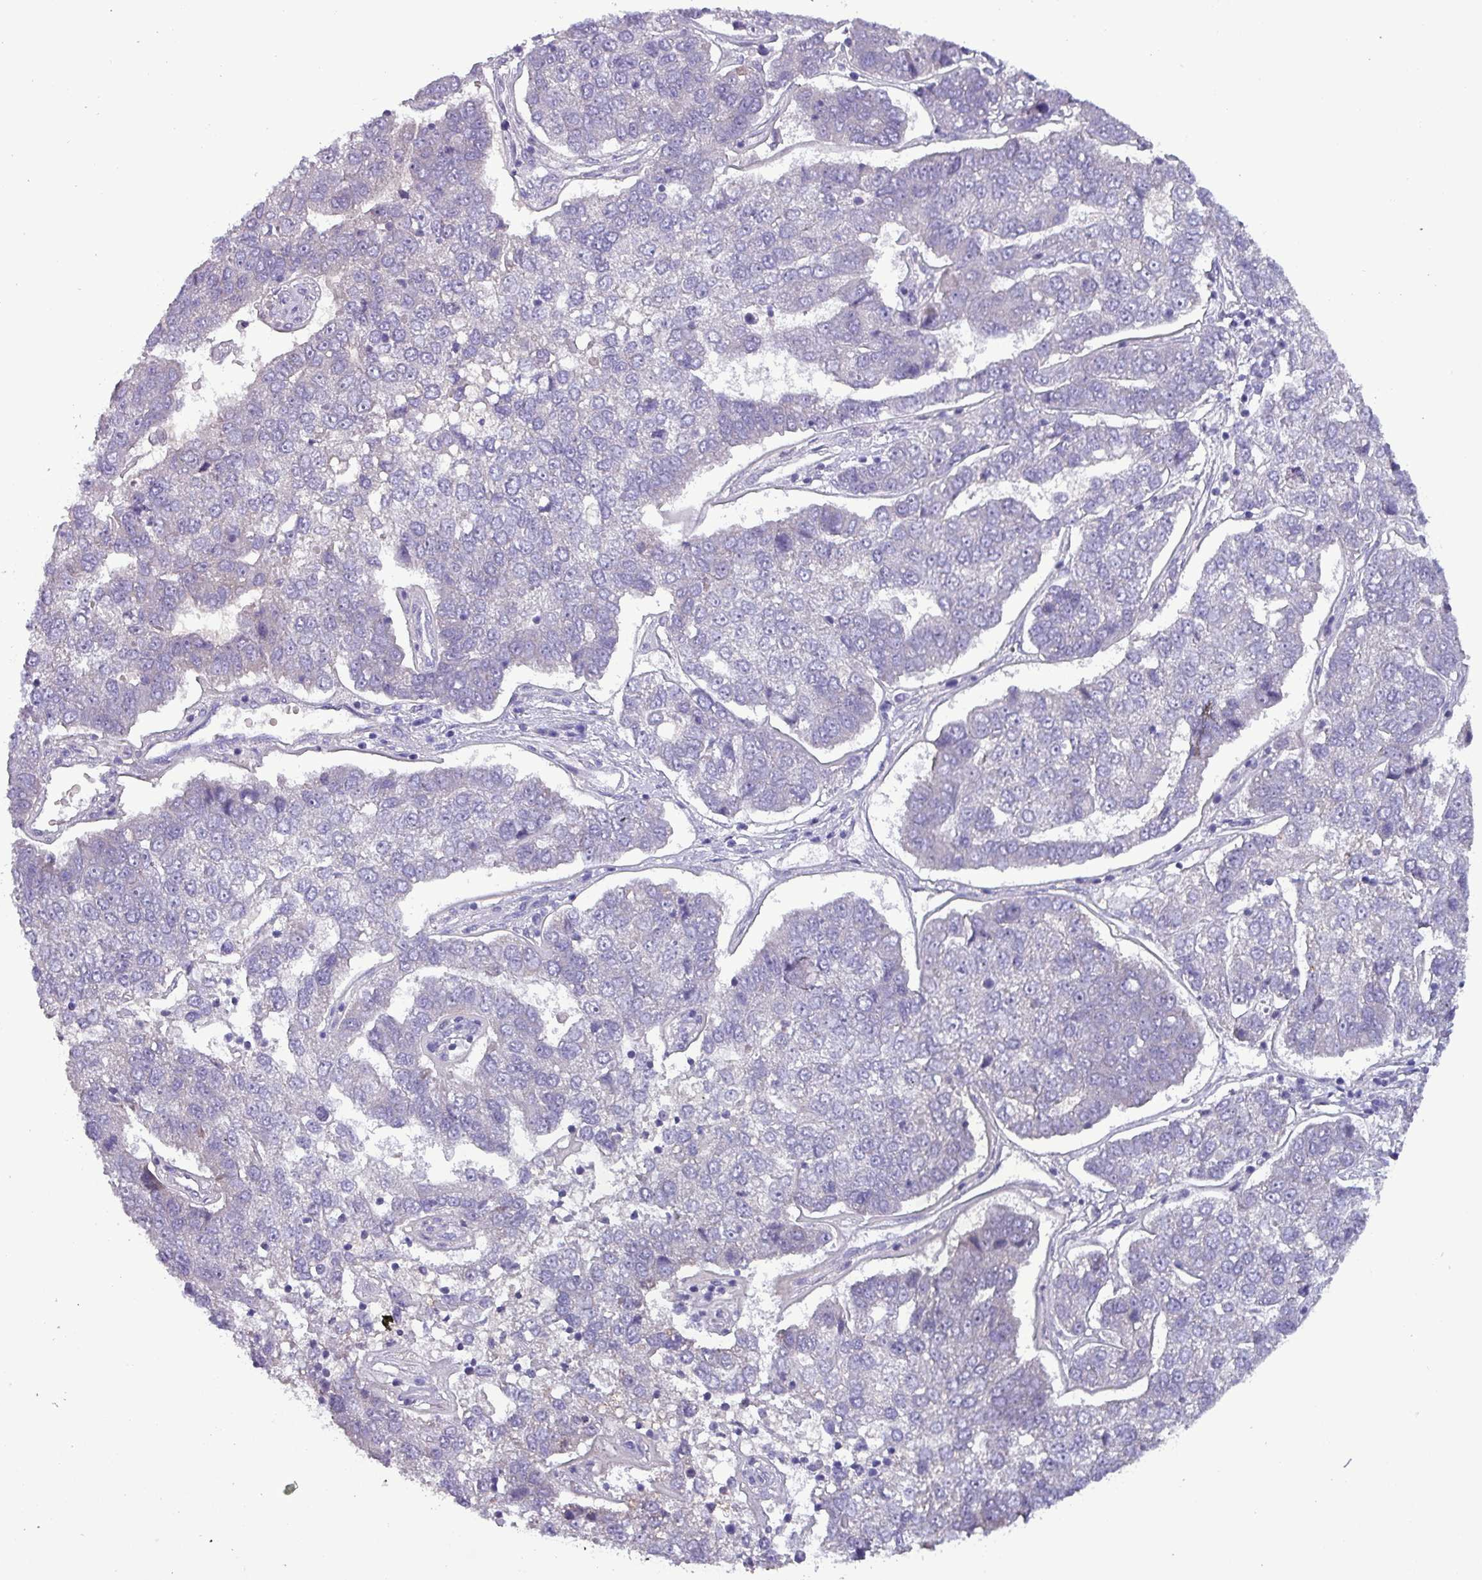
{"staining": {"intensity": "negative", "quantity": "none", "location": "none"}, "tissue": "pancreatic cancer", "cell_type": "Tumor cells", "image_type": "cancer", "snomed": [{"axis": "morphology", "description": "Adenocarcinoma, NOS"}, {"axis": "topography", "description": "Pancreas"}], "caption": "Tumor cells show no significant staining in adenocarcinoma (pancreatic).", "gene": "HSD3B7", "patient": {"sex": "female", "age": 61}}